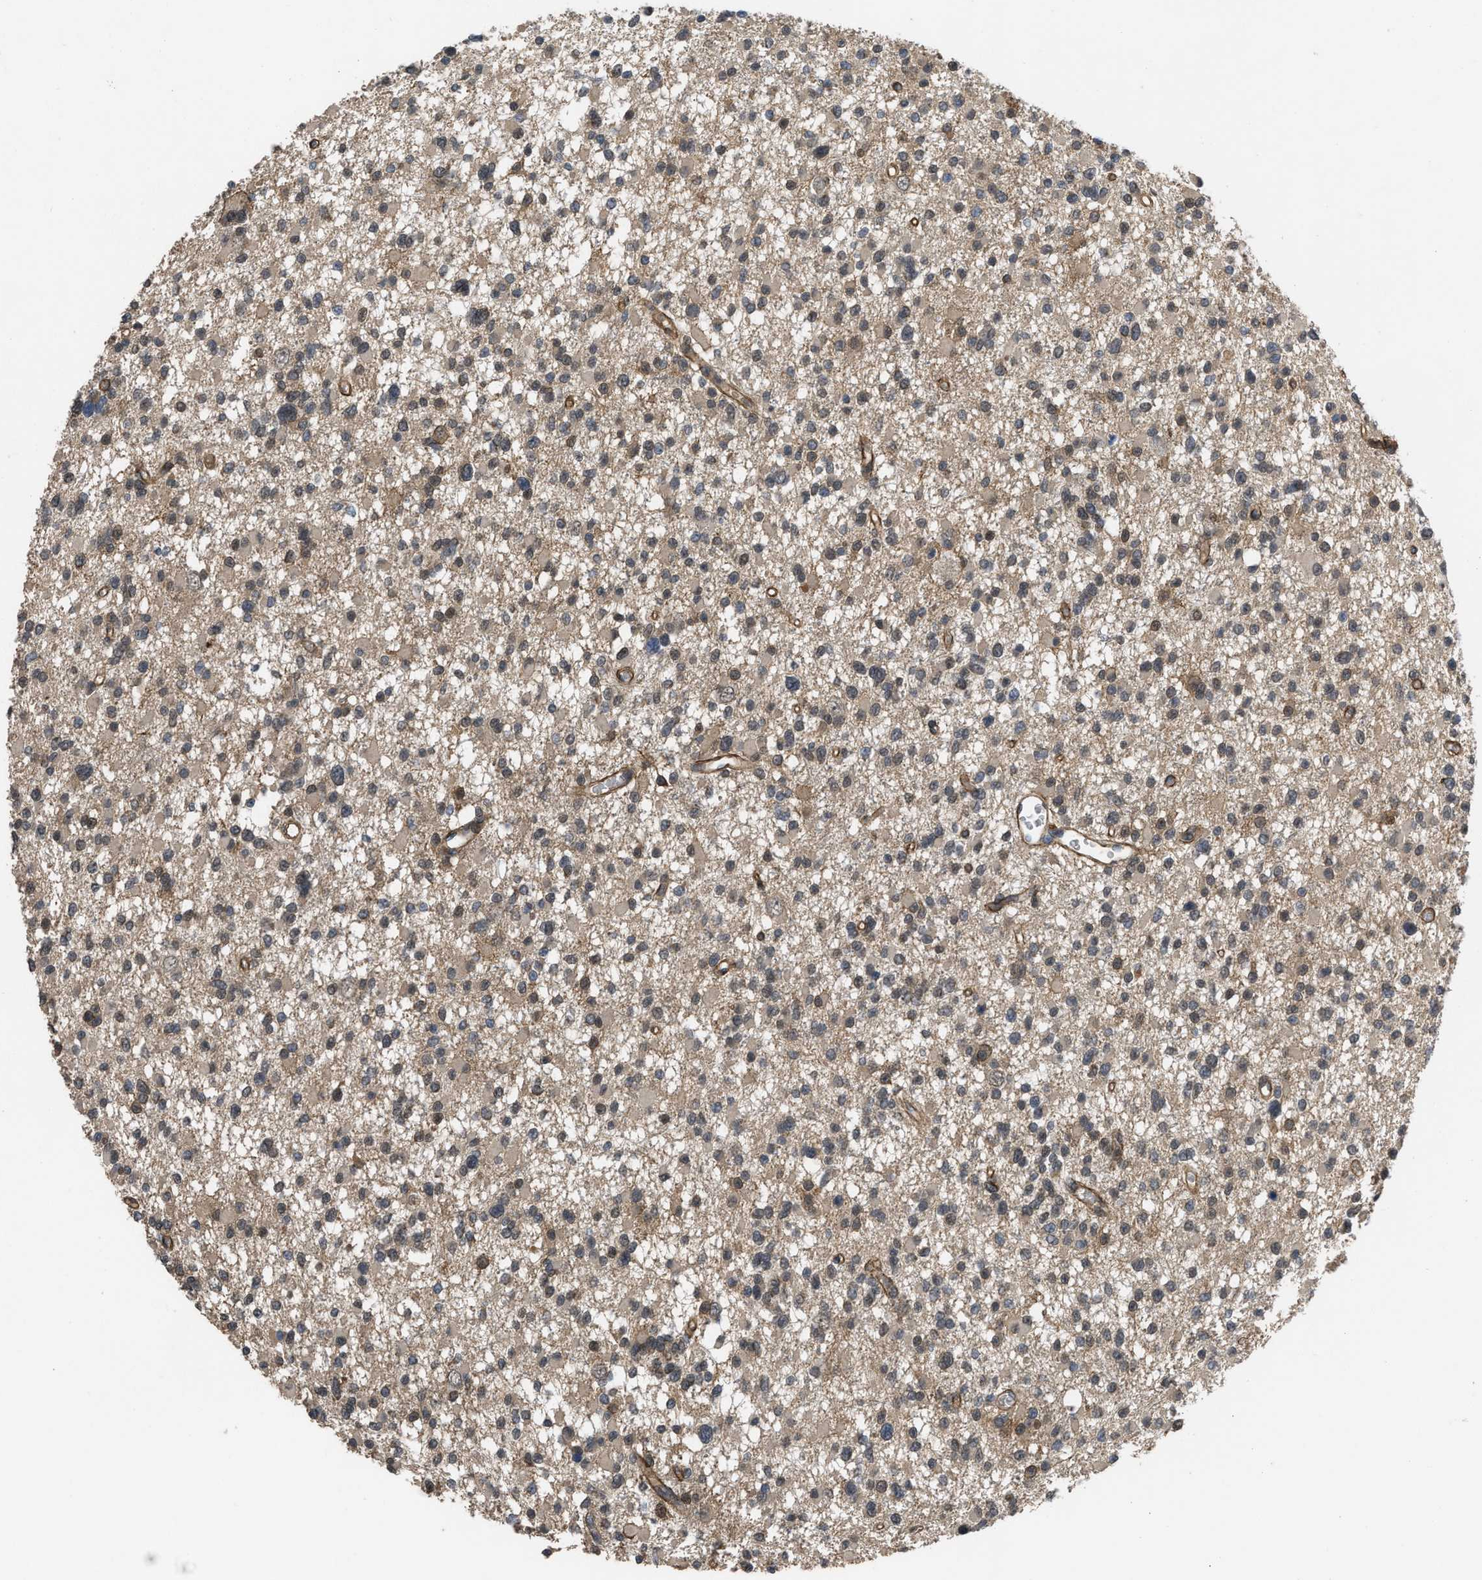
{"staining": {"intensity": "moderate", "quantity": ">75%", "location": "cytoplasmic/membranous"}, "tissue": "glioma", "cell_type": "Tumor cells", "image_type": "cancer", "snomed": [{"axis": "morphology", "description": "Glioma, malignant, Low grade"}, {"axis": "topography", "description": "Brain"}], "caption": "This photomicrograph shows malignant low-grade glioma stained with immunohistochemistry (IHC) to label a protein in brown. The cytoplasmic/membranous of tumor cells show moderate positivity for the protein. Nuclei are counter-stained blue.", "gene": "UTRN", "patient": {"sex": "female", "age": 22}}